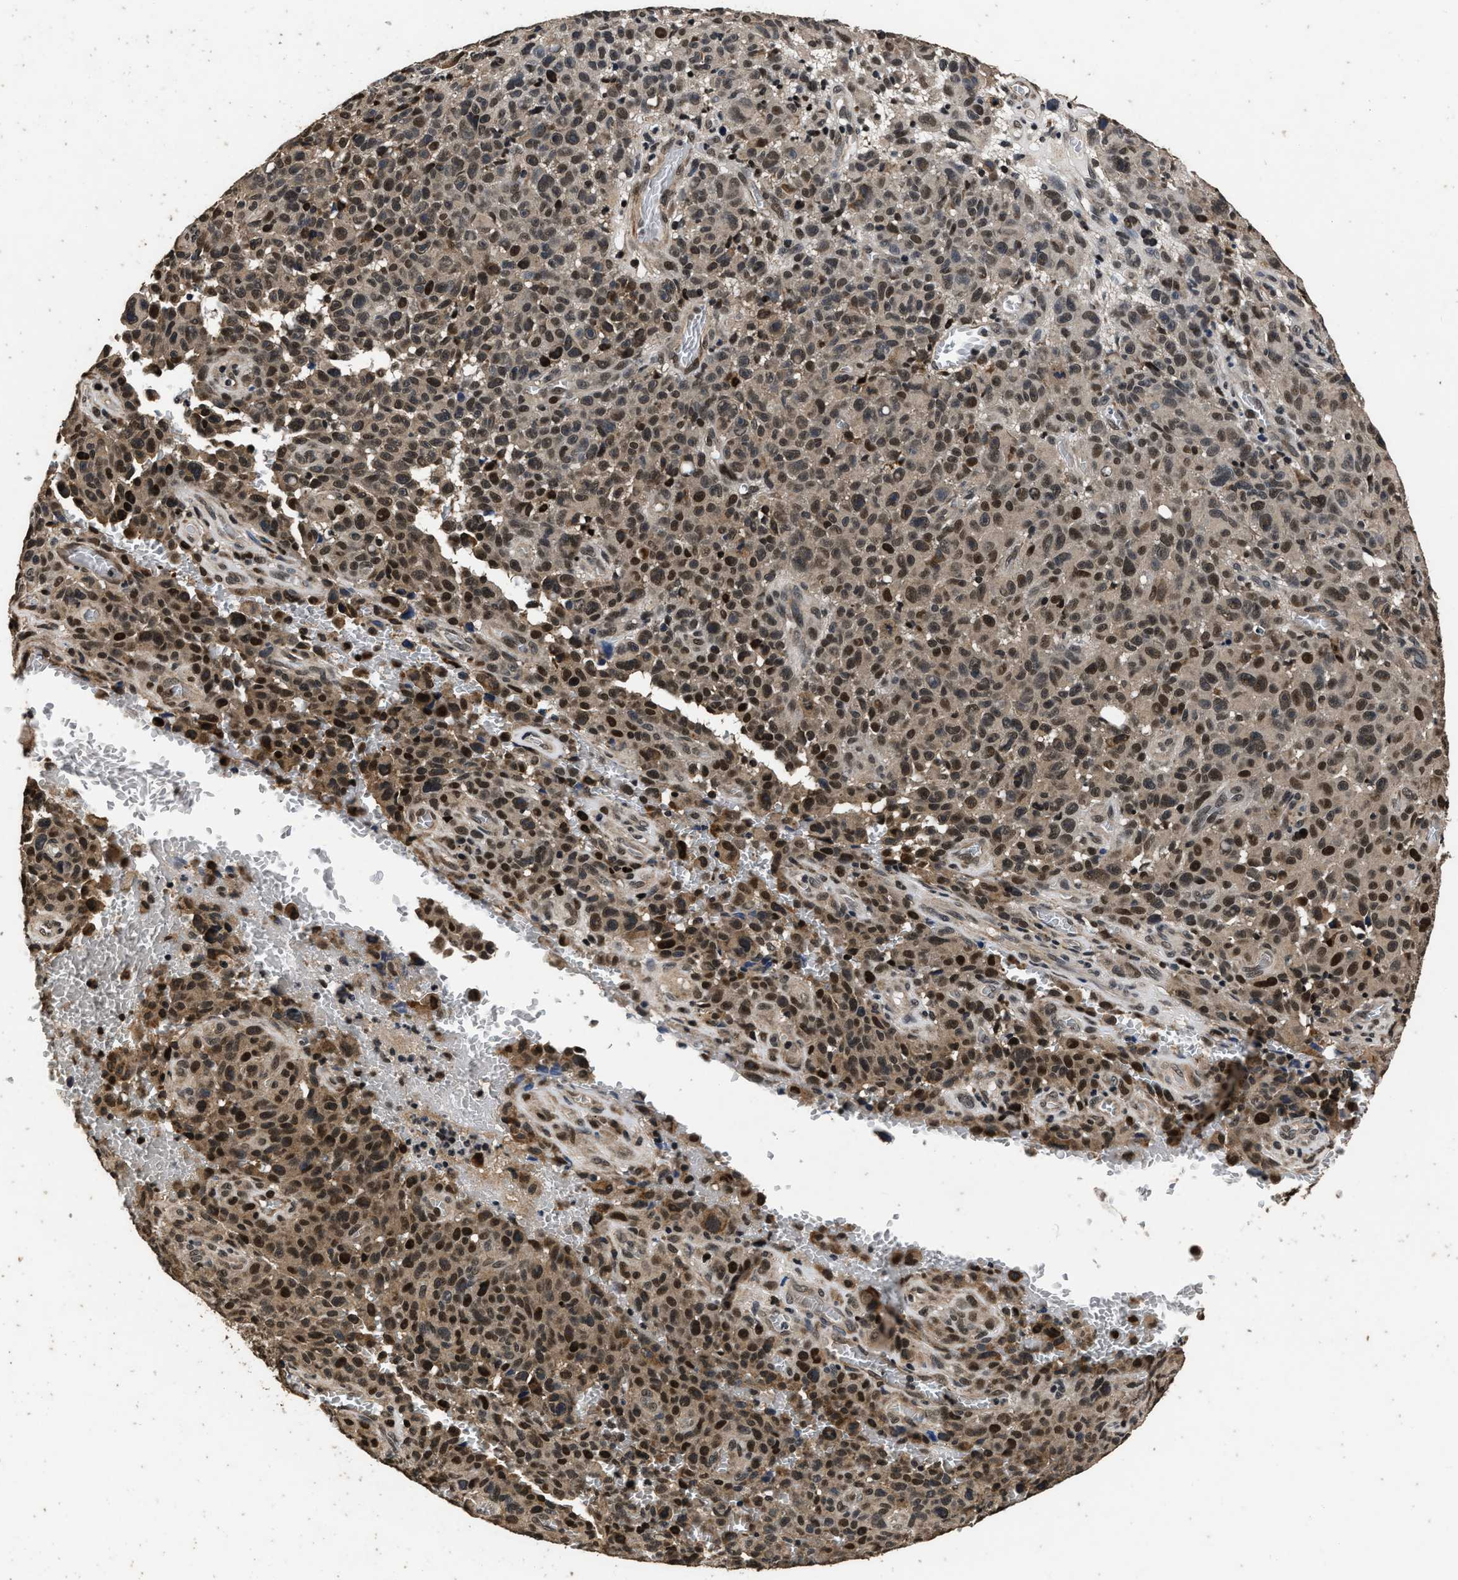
{"staining": {"intensity": "strong", "quantity": ">75%", "location": "cytoplasmic/membranous,nuclear"}, "tissue": "melanoma", "cell_type": "Tumor cells", "image_type": "cancer", "snomed": [{"axis": "morphology", "description": "Malignant melanoma, NOS"}, {"axis": "topography", "description": "Skin"}], "caption": "Brown immunohistochemical staining in human malignant melanoma shows strong cytoplasmic/membranous and nuclear expression in approximately >75% of tumor cells. Immunohistochemistry (ihc) stains the protein in brown and the nuclei are stained blue.", "gene": "CSTF1", "patient": {"sex": "female", "age": 82}}